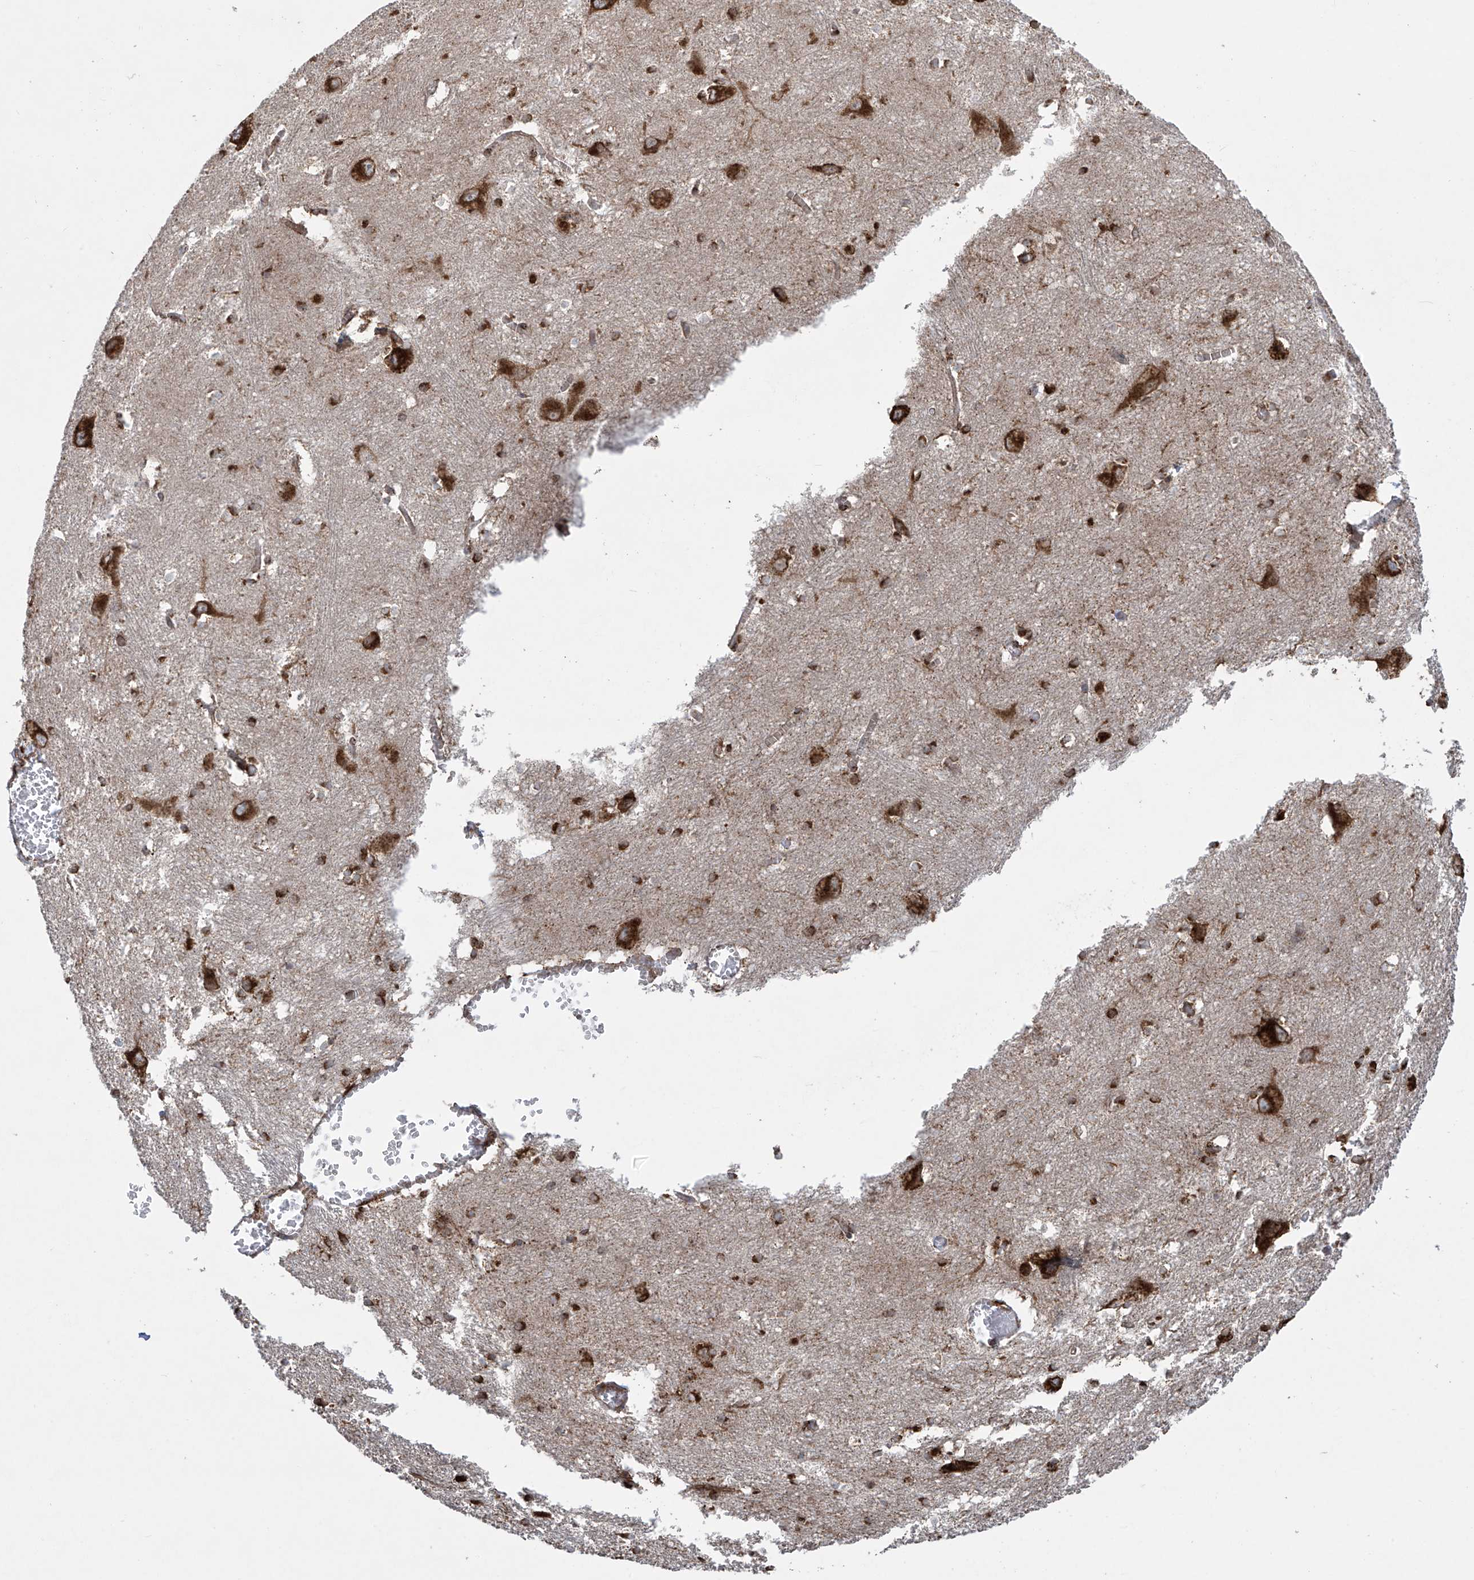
{"staining": {"intensity": "moderate", "quantity": "25%-75%", "location": "cytoplasmic/membranous"}, "tissue": "caudate", "cell_type": "Glial cells", "image_type": "normal", "snomed": [{"axis": "morphology", "description": "Normal tissue, NOS"}, {"axis": "topography", "description": "Lateral ventricle wall"}], "caption": "A high-resolution photomicrograph shows IHC staining of normal caudate, which reveals moderate cytoplasmic/membranous staining in about 25%-75% of glial cells.", "gene": "MX1", "patient": {"sex": "male", "age": 37}}